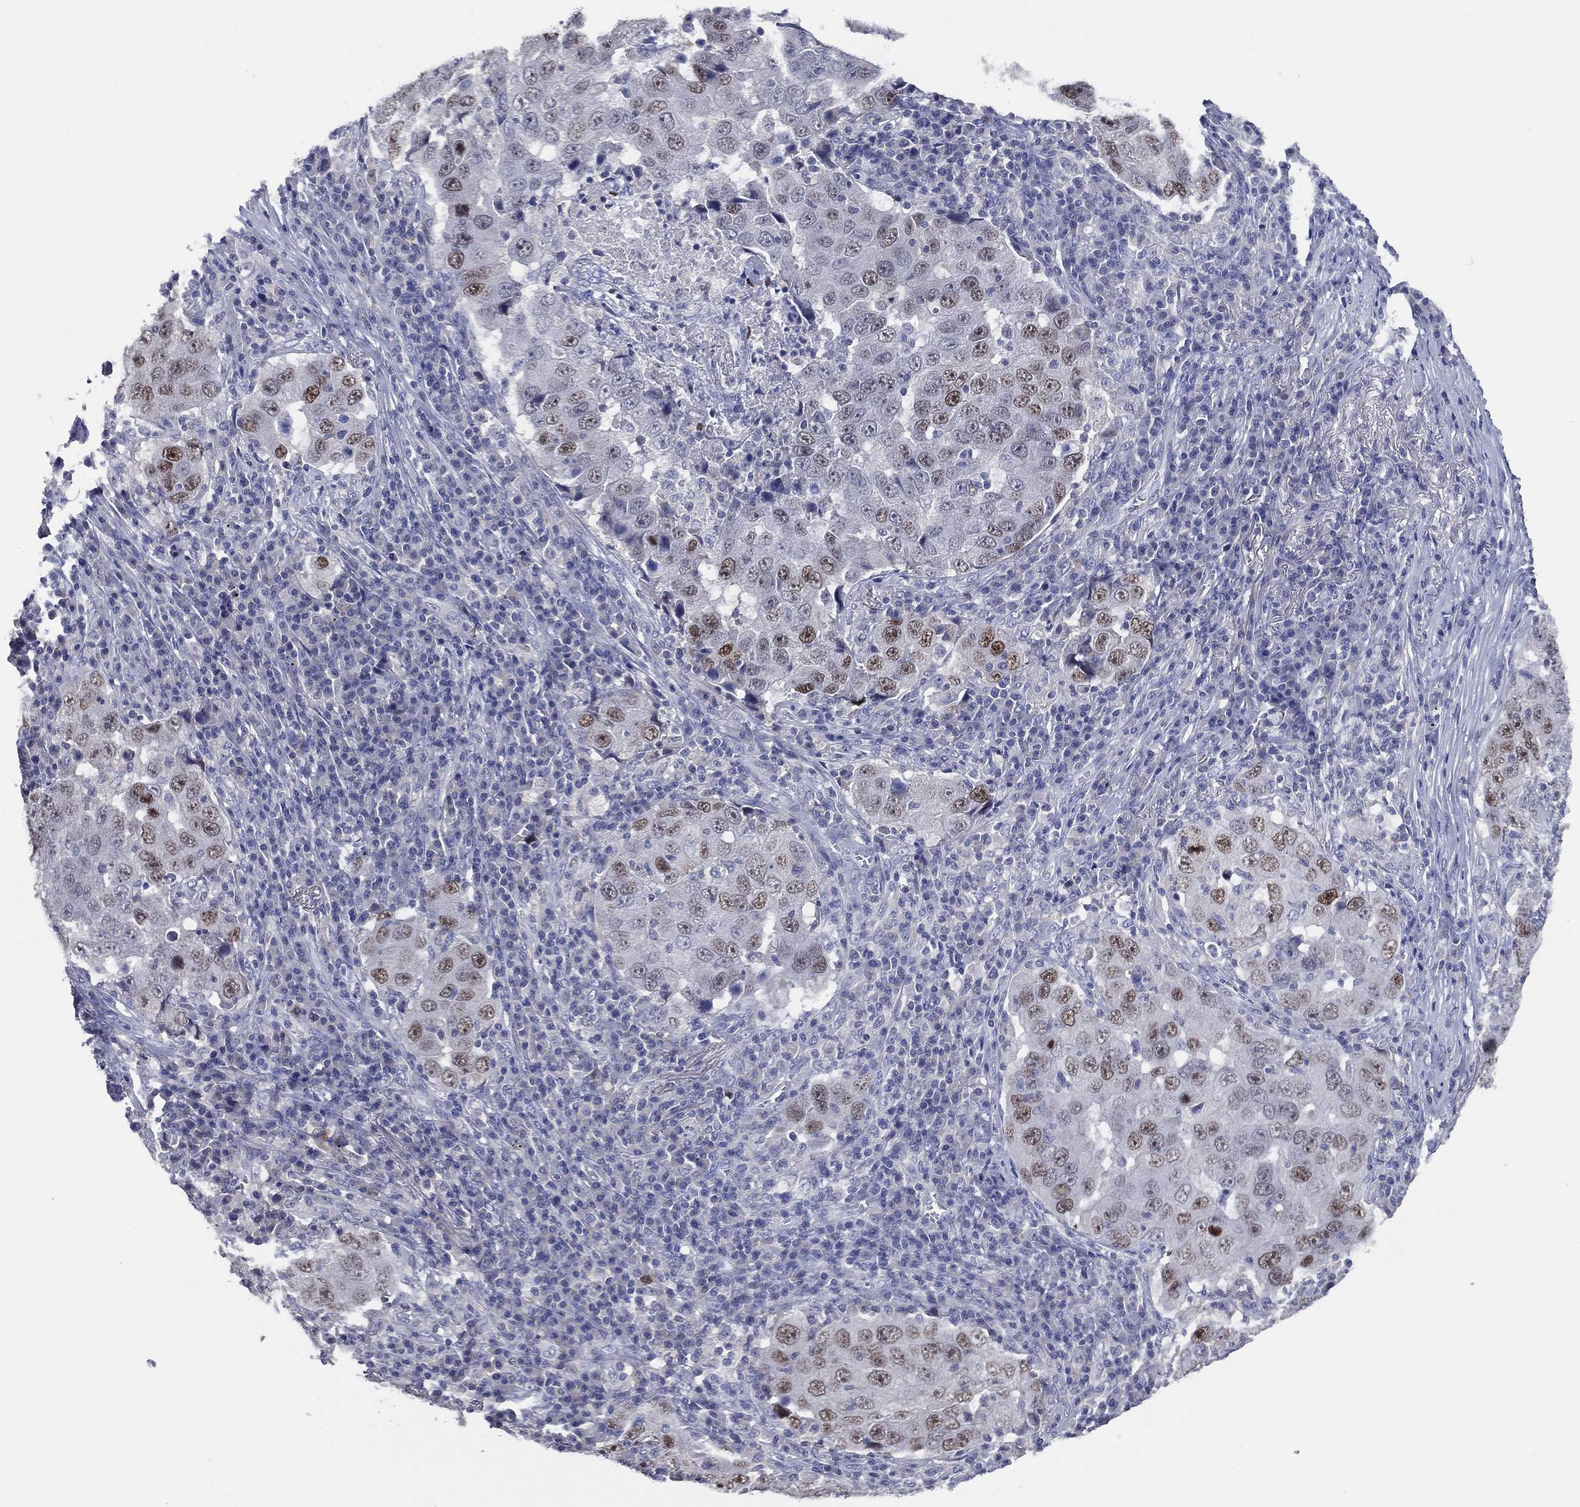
{"staining": {"intensity": "moderate", "quantity": "<25%", "location": "nuclear"}, "tissue": "lung cancer", "cell_type": "Tumor cells", "image_type": "cancer", "snomed": [{"axis": "morphology", "description": "Adenocarcinoma, NOS"}, {"axis": "topography", "description": "Lung"}], "caption": "Immunohistochemistry (IHC) image of neoplastic tissue: human lung cancer (adenocarcinoma) stained using immunohistochemistry (IHC) displays low levels of moderate protein expression localized specifically in the nuclear of tumor cells, appearing as a nuclear brown color.", "gene": "TFAP2A", "patient": {"sex": "male", "age": 73}}